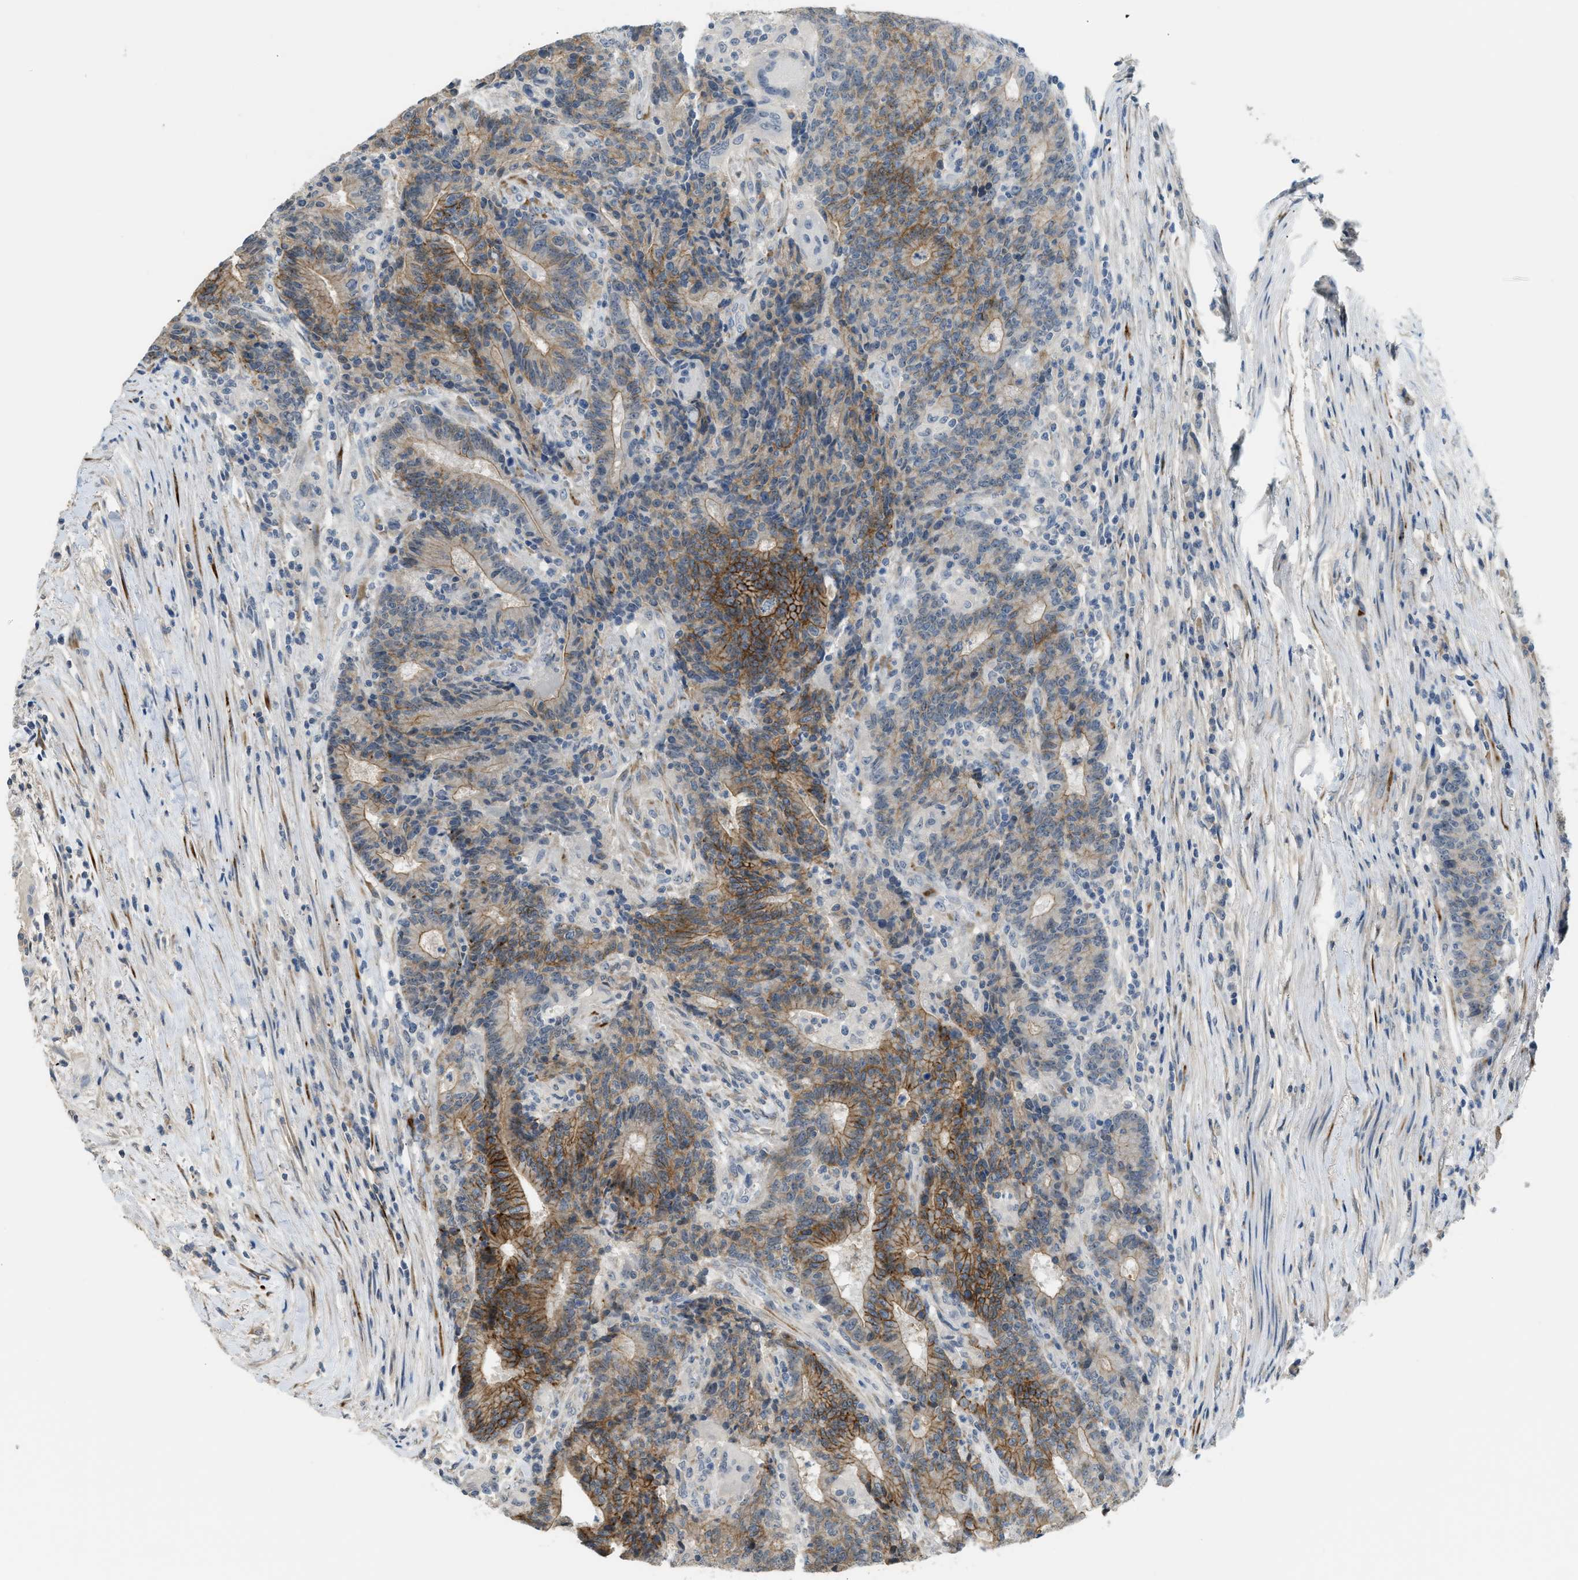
{"staining": {"intensity": "strong", "quantity": "<25%", "location": "cytoplasmic/membranous"}, "tissue": "colorectal cancer", "cell_type": "Tumor cells", "image_type": "cancer", "snomed": [{"axis": "morphology", "description": "Normal tissue, NOS"}, {"axis": "morphology", "description": "Adenocarcinoma, NOS"}, {"axis": "topography", "description": "Colon"}], "caption": "An image of colorectal adenocarcinoma stained for a protein shows strong cytoplasmic/membranous brown staining in tumor cells.", "gene": "TMEM154", "patient": {"sex": "female", "age": 75}}